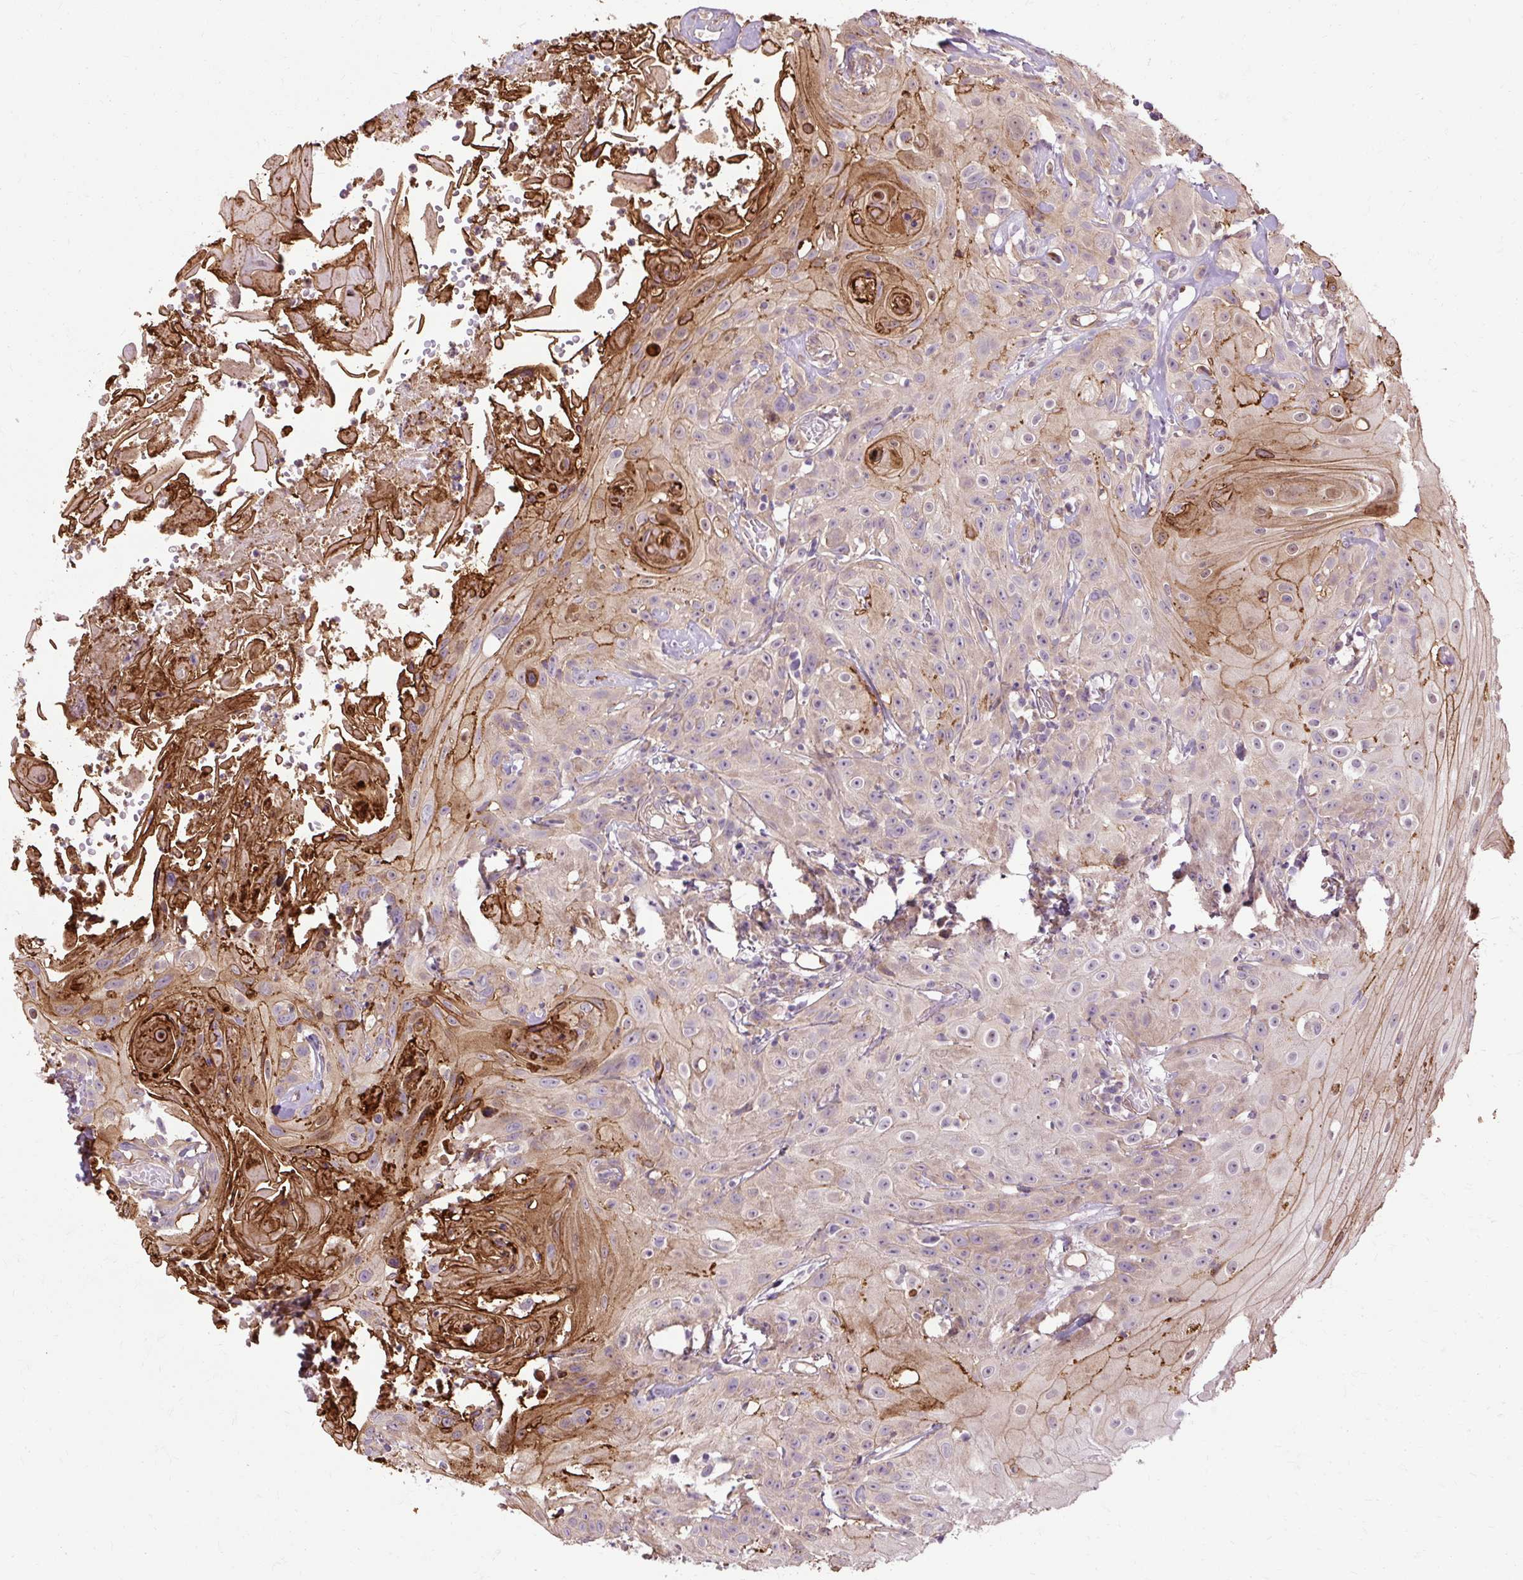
{"staining": {"intensity": "strong", "quantity": "<25%", "location": "cytoplasmic/membranous"}, "tissue": "head and neck cancer", "cell_type": "Tumor cells", "image_type": "cancer", "snomed": [{"axis": "morphology", "description": "Squamous cell carcinoma, NOS"}, {"axis": "topography", "description": "Skin"}, {"axis": "topography", "description": "Head-Neck"}], "caption": "An IHC image of tumor tissue is shown. Protein staining in brown highlights strong cytoplasmic/membranous positivity in head and neck cancer (squamous cell carcinoma) within tumor cells. (DAB IHC, brown staining for protein, blue staining for nuclei).", "gene": "FLRT1", "patient": {"sex": "male", "age": 80}}